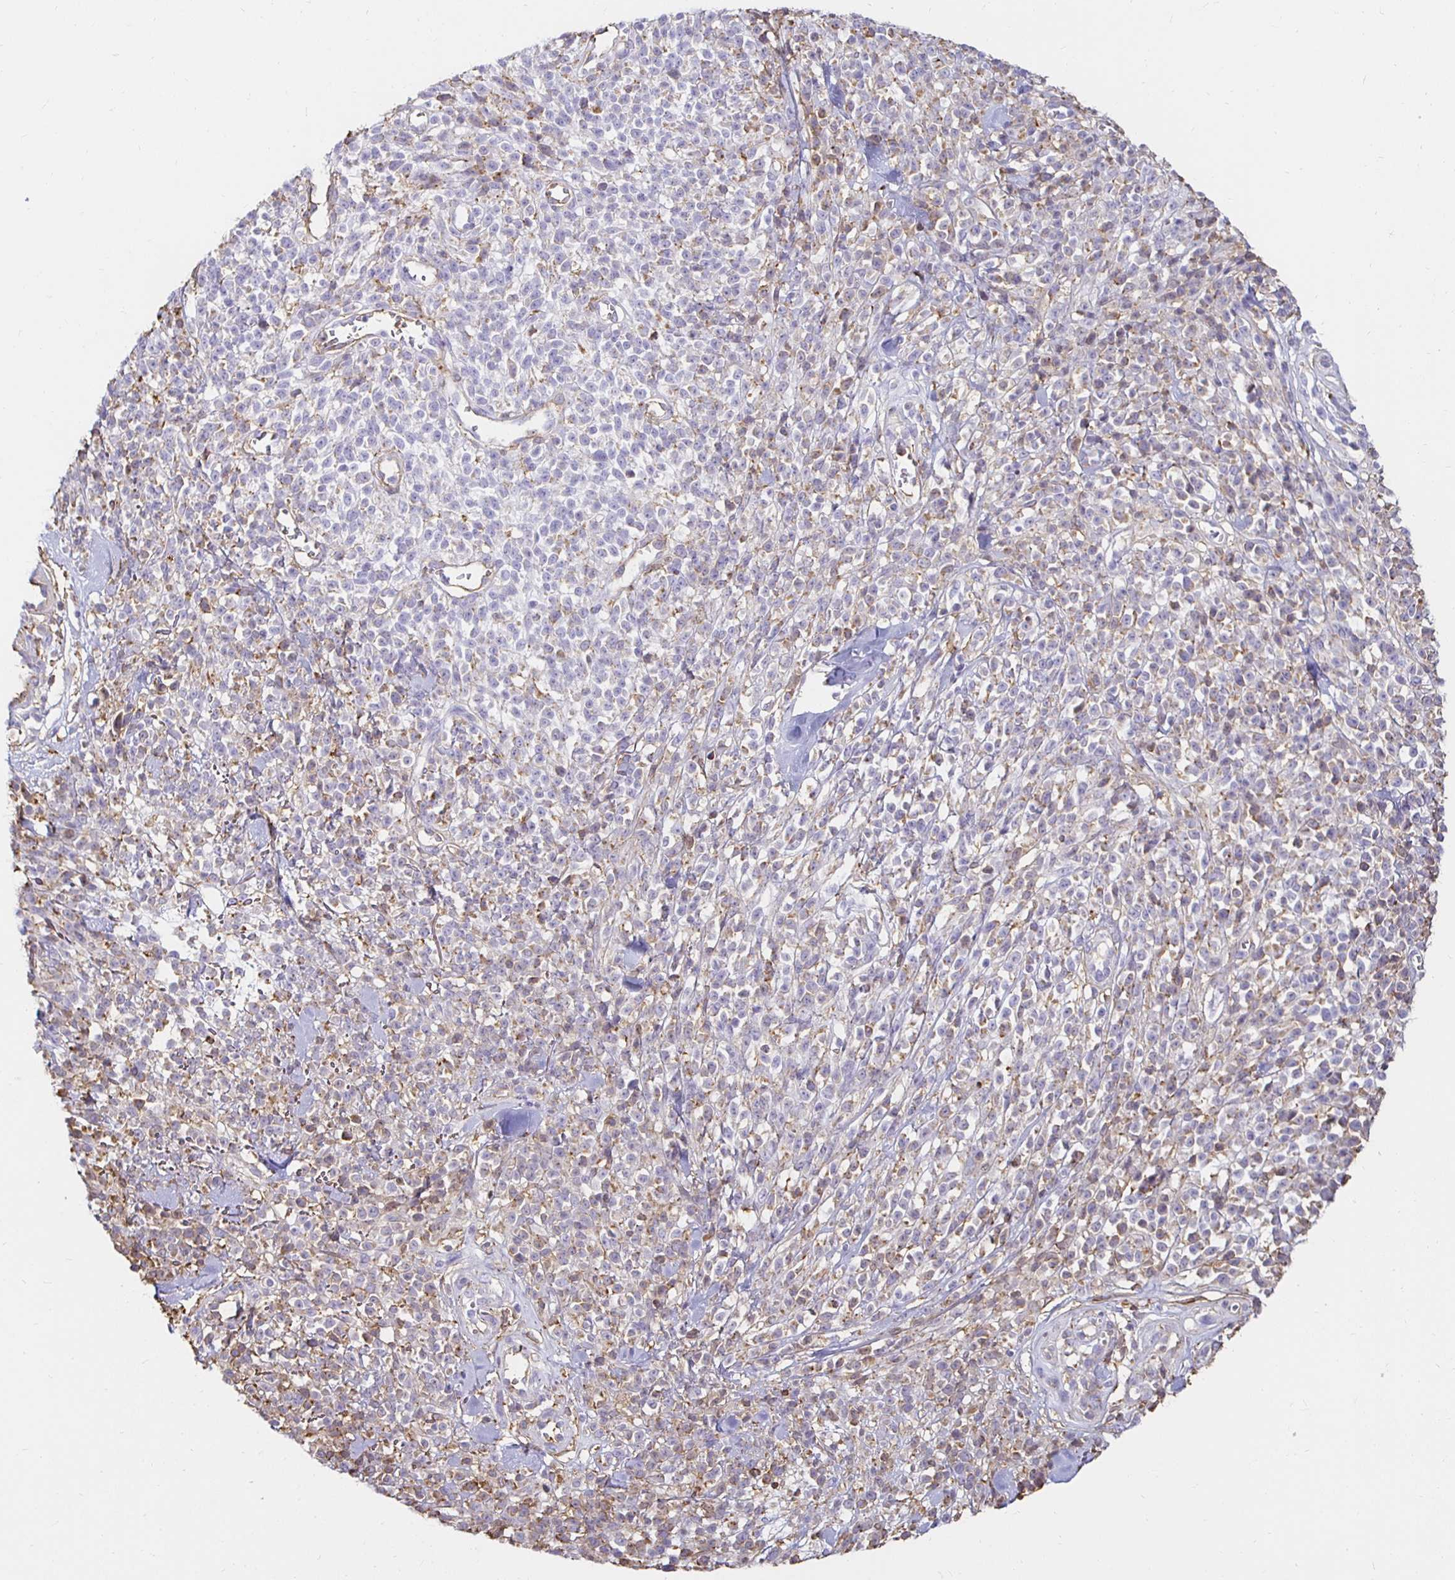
{"staining": {"intensity": "negative", "quantity": "none", "location": "none"}, "tissue": "melanoma", "cell_type": "Tumor cells", "image_type": "cancer", "snomed": [{"axis": "morphology", "description": "Malignant melanoma, NOS"}, {"axis": "topography", "description": "Skin"}, {"axis": "topography", "description": "Skin of trunk"}], "caption": "DAB (3,3'-diaminobenzidine) immunohistochemical staining of melanoma demonstrates no significant positivity in tumor cells.", "gene": "TAS1R3", "patient": {"sex": "male", "age": 74}}